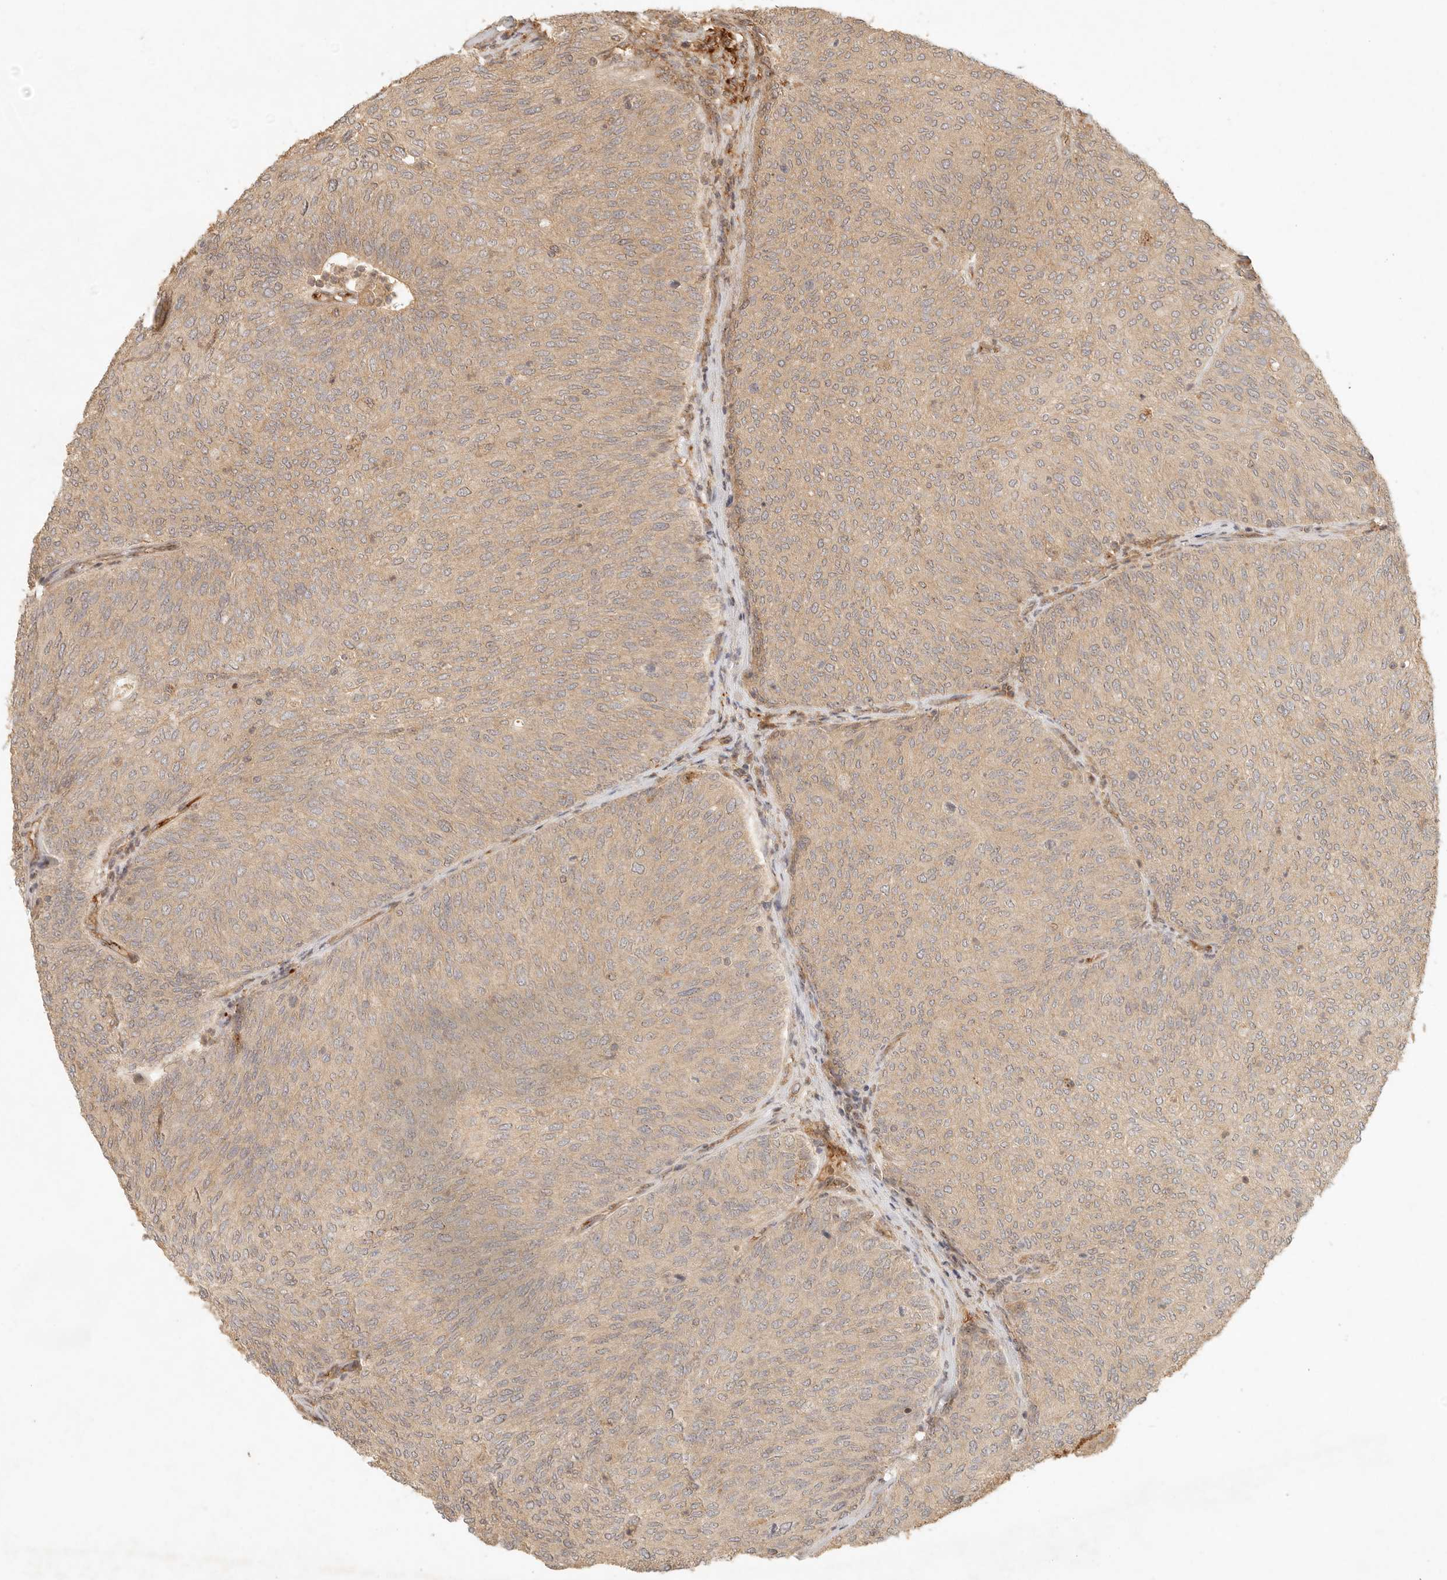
{"staining": {"intensity": "weak", "quantity": ">75%", "location": "cytoplasmic/membranous"}, "tissue": "urothelial cancer", "cell_type": "Tumor cells", "image_type": "cancer", "snomed": [{"axis": "morphology", "description": "Urothelial carcinoma, Low grade"}, {"axis": "topography", "description": "Urinary bladder"}], "caption": "Immunohistochemical staining of human low-grade urothelial carcinoma exhibits low levels of weak cytoplasmic/membranous protein positivity in approximately >75% of tumor cells.", "gene": "ANKRD61", "patient": {"sex": "female", "age": 79}}